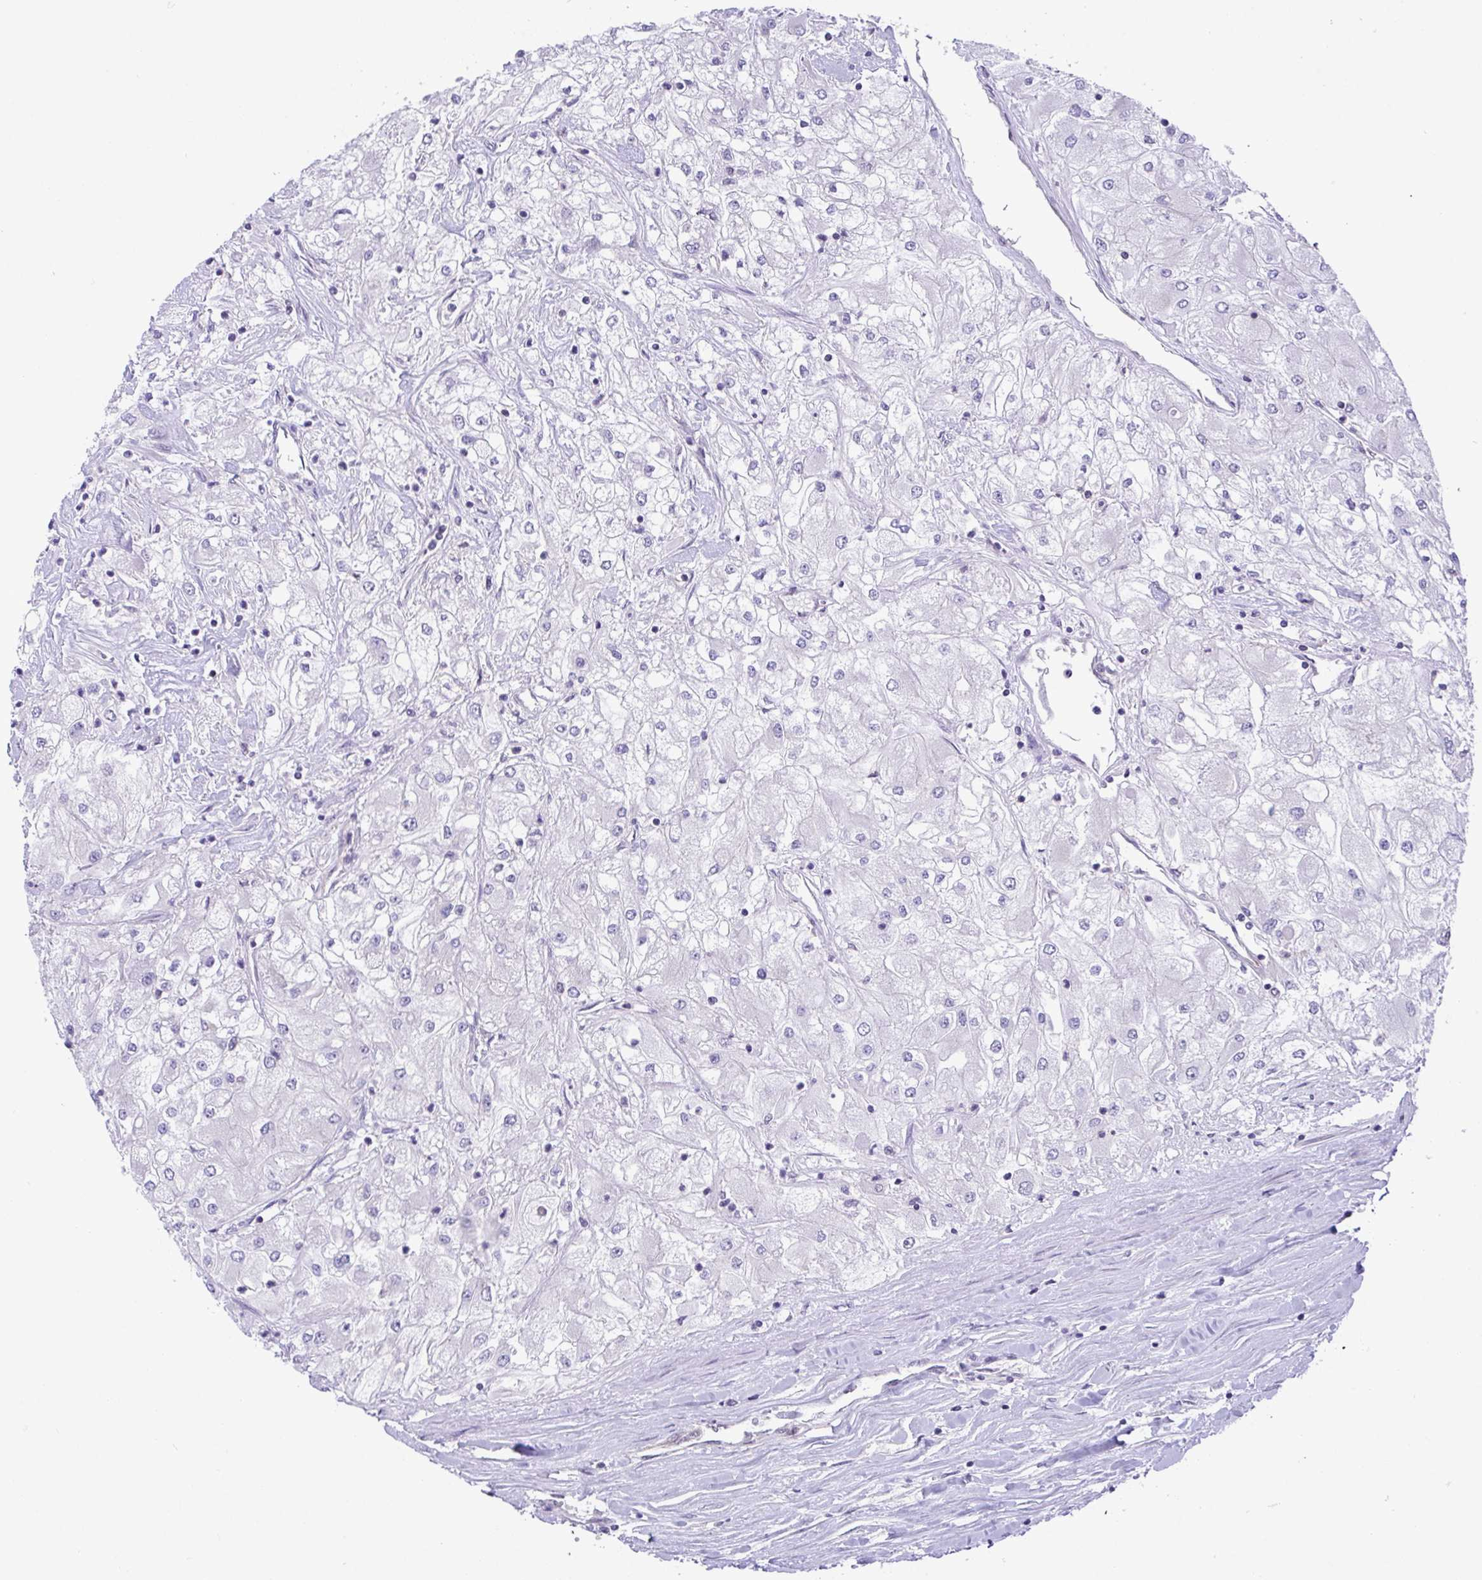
{"staining": {"intensity": "negative", "quantity": "none", "location": "none"}, "tissue": "renal cancer", "cell_type": "Tumor cells", "image_type": "cancer", "snomed": [{"axis": "morphology", "description": "Adenocarcinoma, NOS"}, {"axis": "topography", "description": "Kidney"}], "caption": "This is an immunohistochemistry micrograph of human renal adenocarcinoma. There is no expression in tumor cells.", "gene": "ZNF444", "patient": {"sex": "male", "age": 80}}